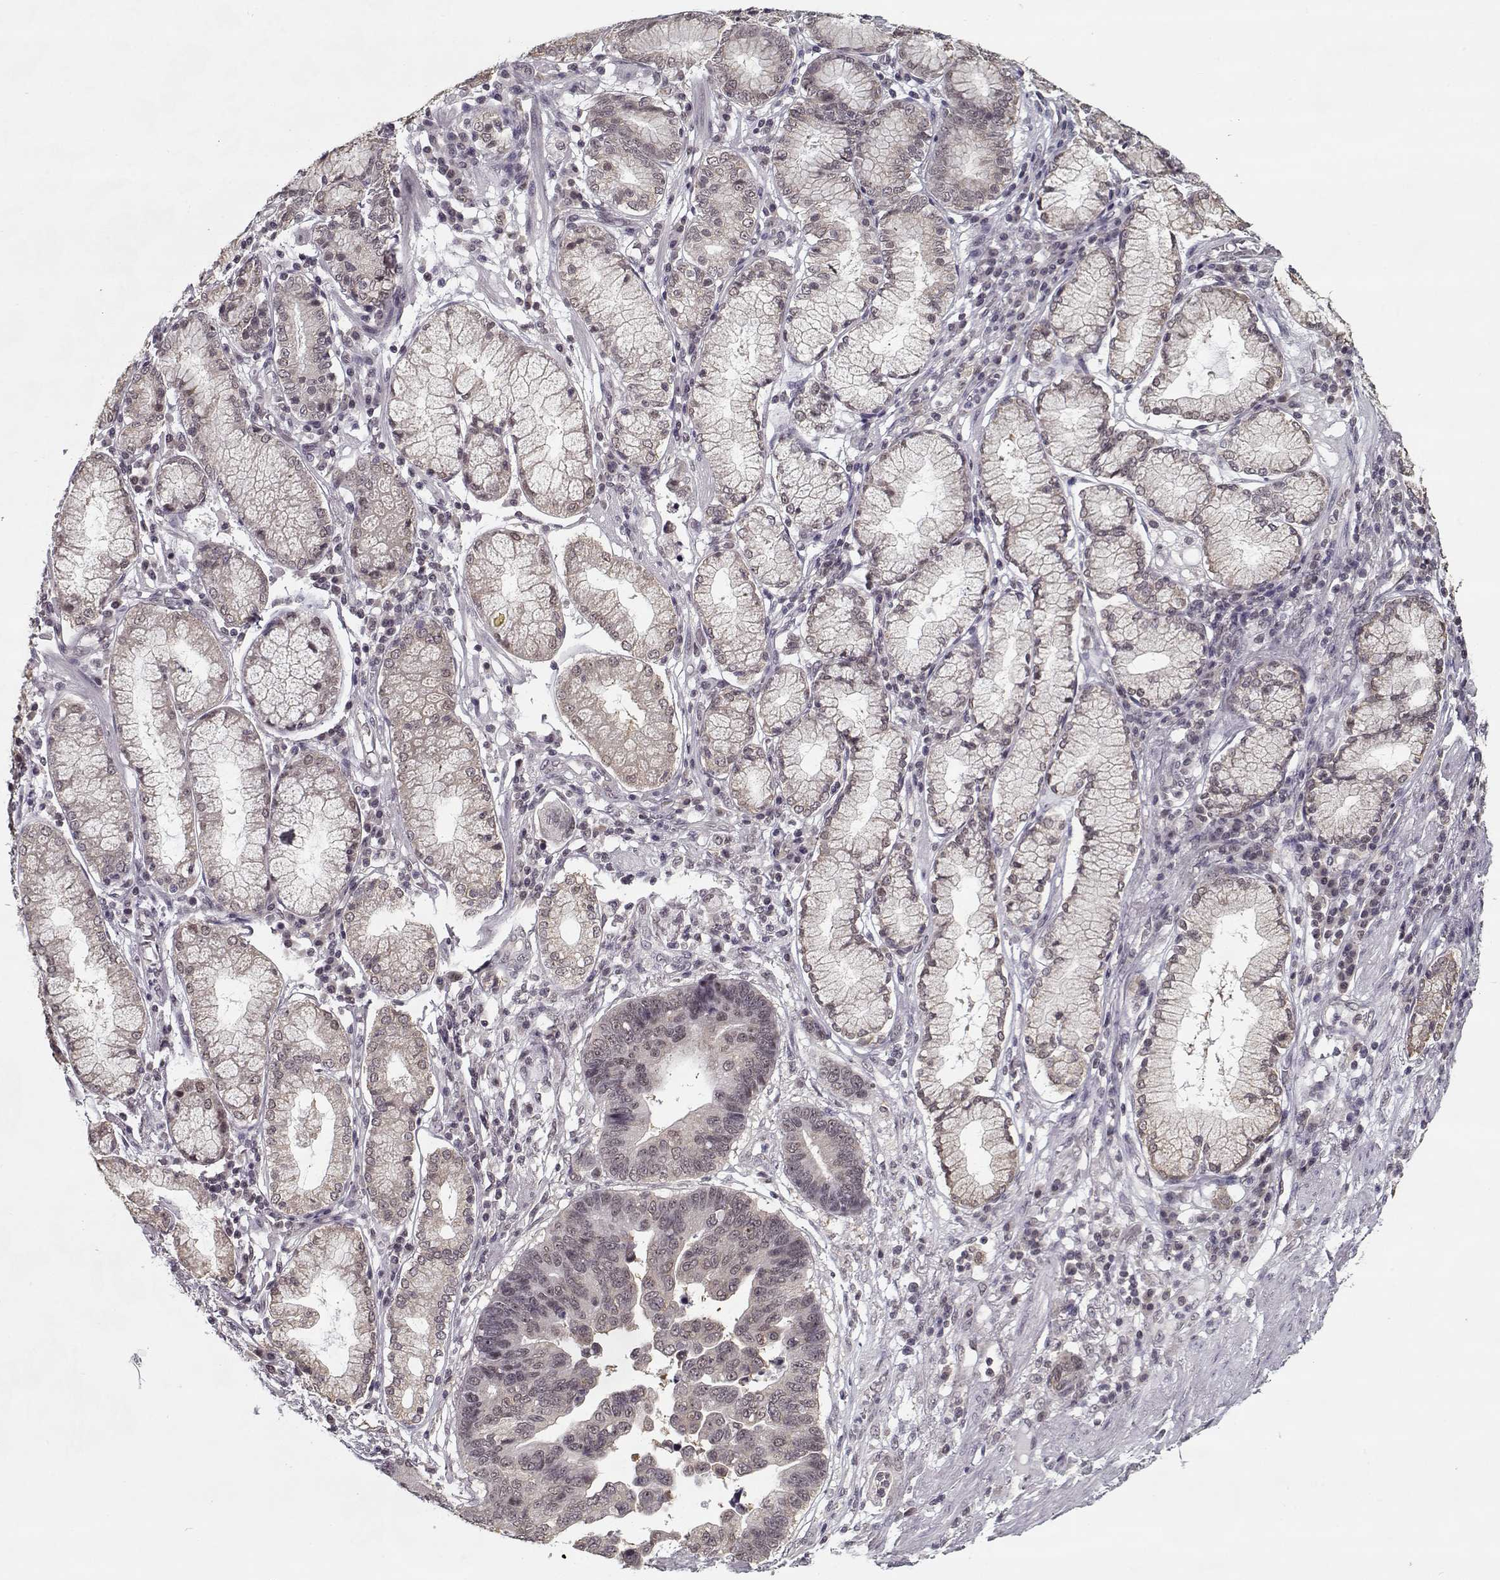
{"staining": {"intensity": "negative", "quantity": "none", "location": "none"}, "tissue": "stomach cancer", "cell_type": "Tumor cells", "image_type": "cancer", "snomed": [{"axis": "morphology", "description": "Adenocarcinoma, NOS"}, {"axis": "topography", "description": "Stomach"}], "caption": "Immunohistochemical staining of human stomach adenocarcinoma exhibits no significant positivity in tumor cells.", "gene": "TESPA1", "patient": {"sex": "male", "age": 84}}